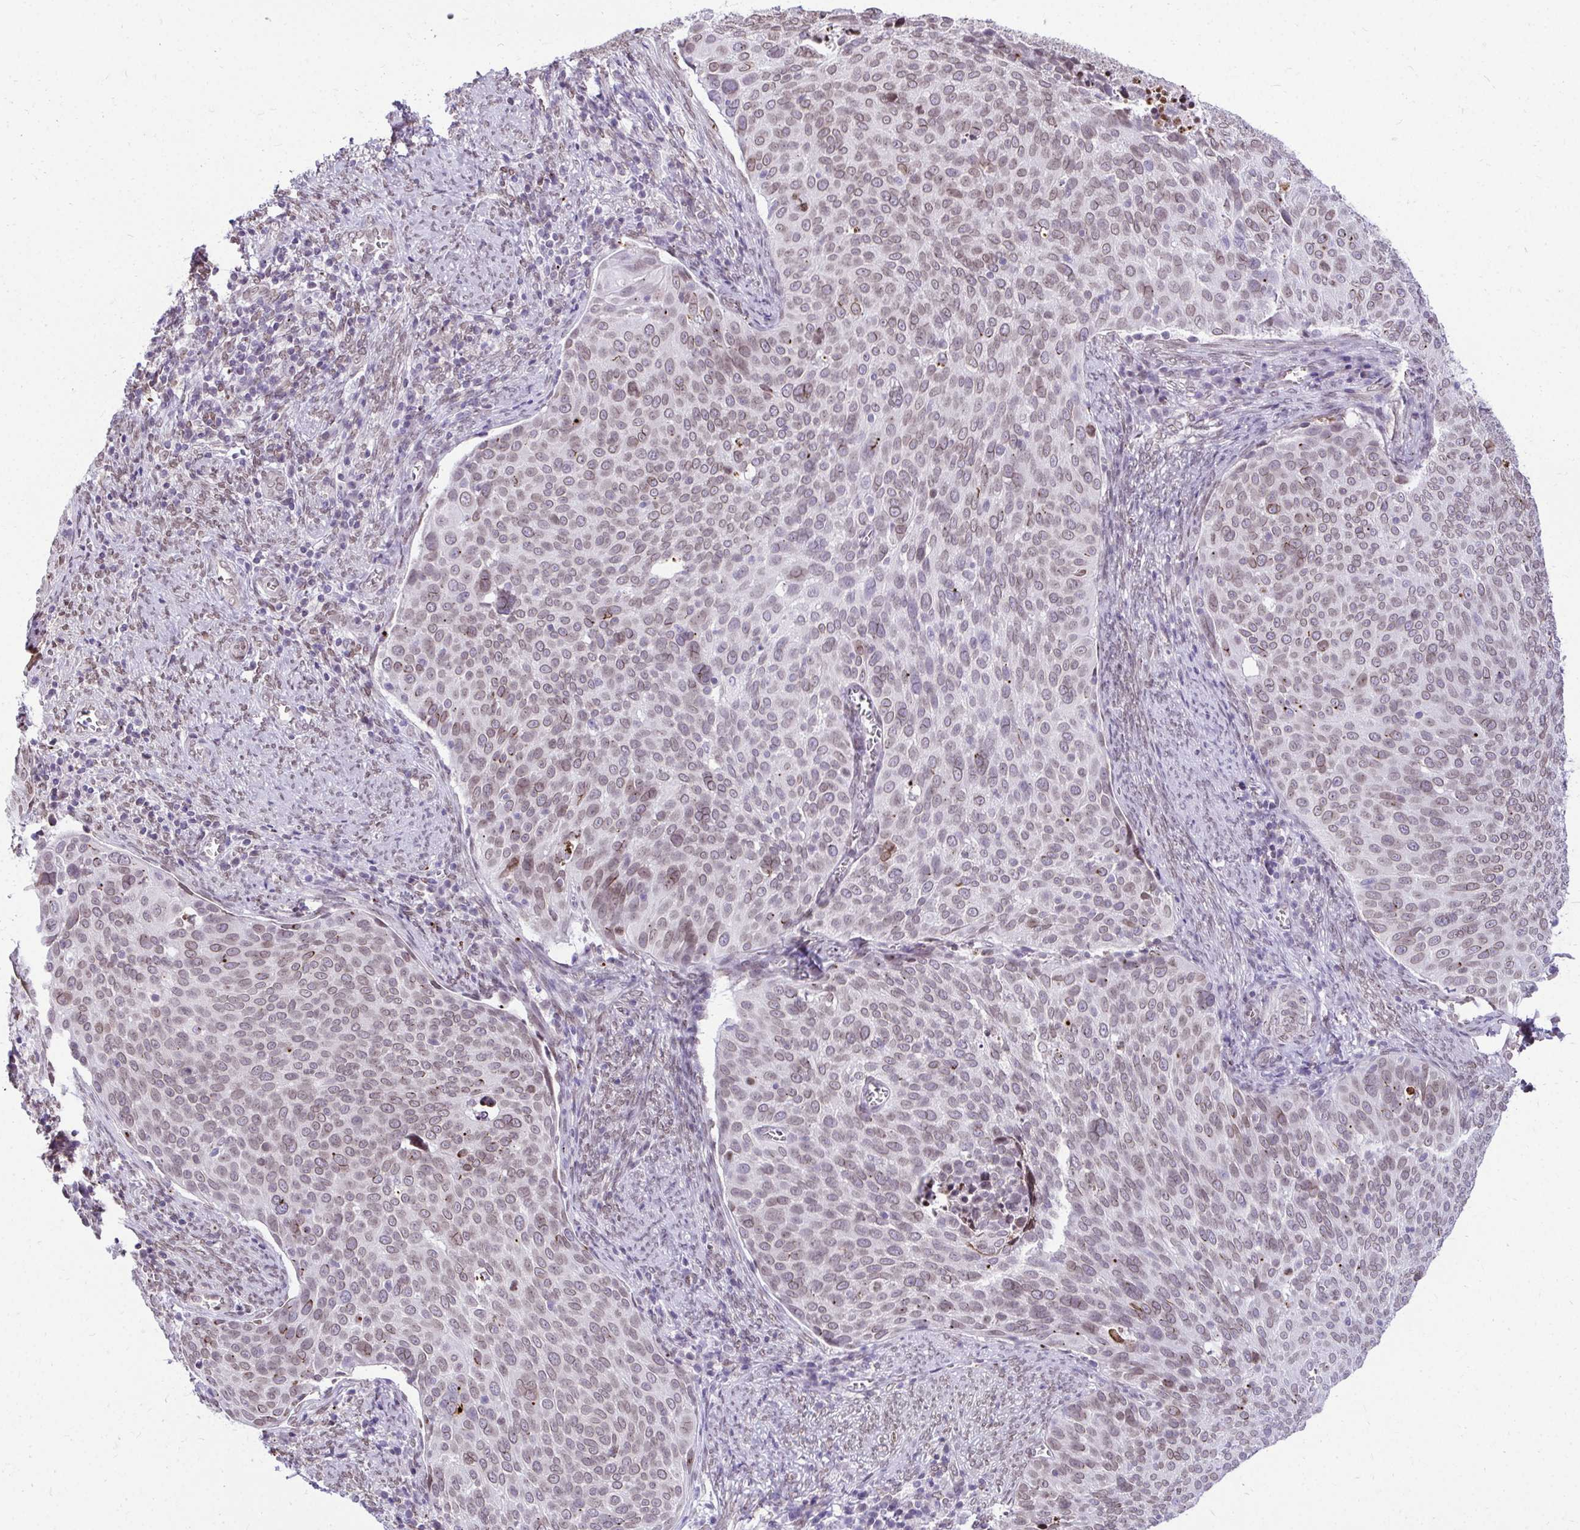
{"staining": {"intensity": "moderate", "quantity": ">75%", "location": "cytoplasmic/membranous,nuclear"}, "tissue": "cervical cancer", "cell_type": "Tumor cells", "image_type": "cancer", "snomed": [{"axis": "morphology", "description": "Squamous cell carcinoma, NOS"}, {"axis": "topography", "description": "Cervix"}], "caption": "Protein staining shows moderate cytoplasmic/membranous and nuclear positivity in approximately >75% of tumor cells in cervical squamous cell carcinoma.", "gene": "BANF1", "patient": {"sex": "female", "age": 39}}